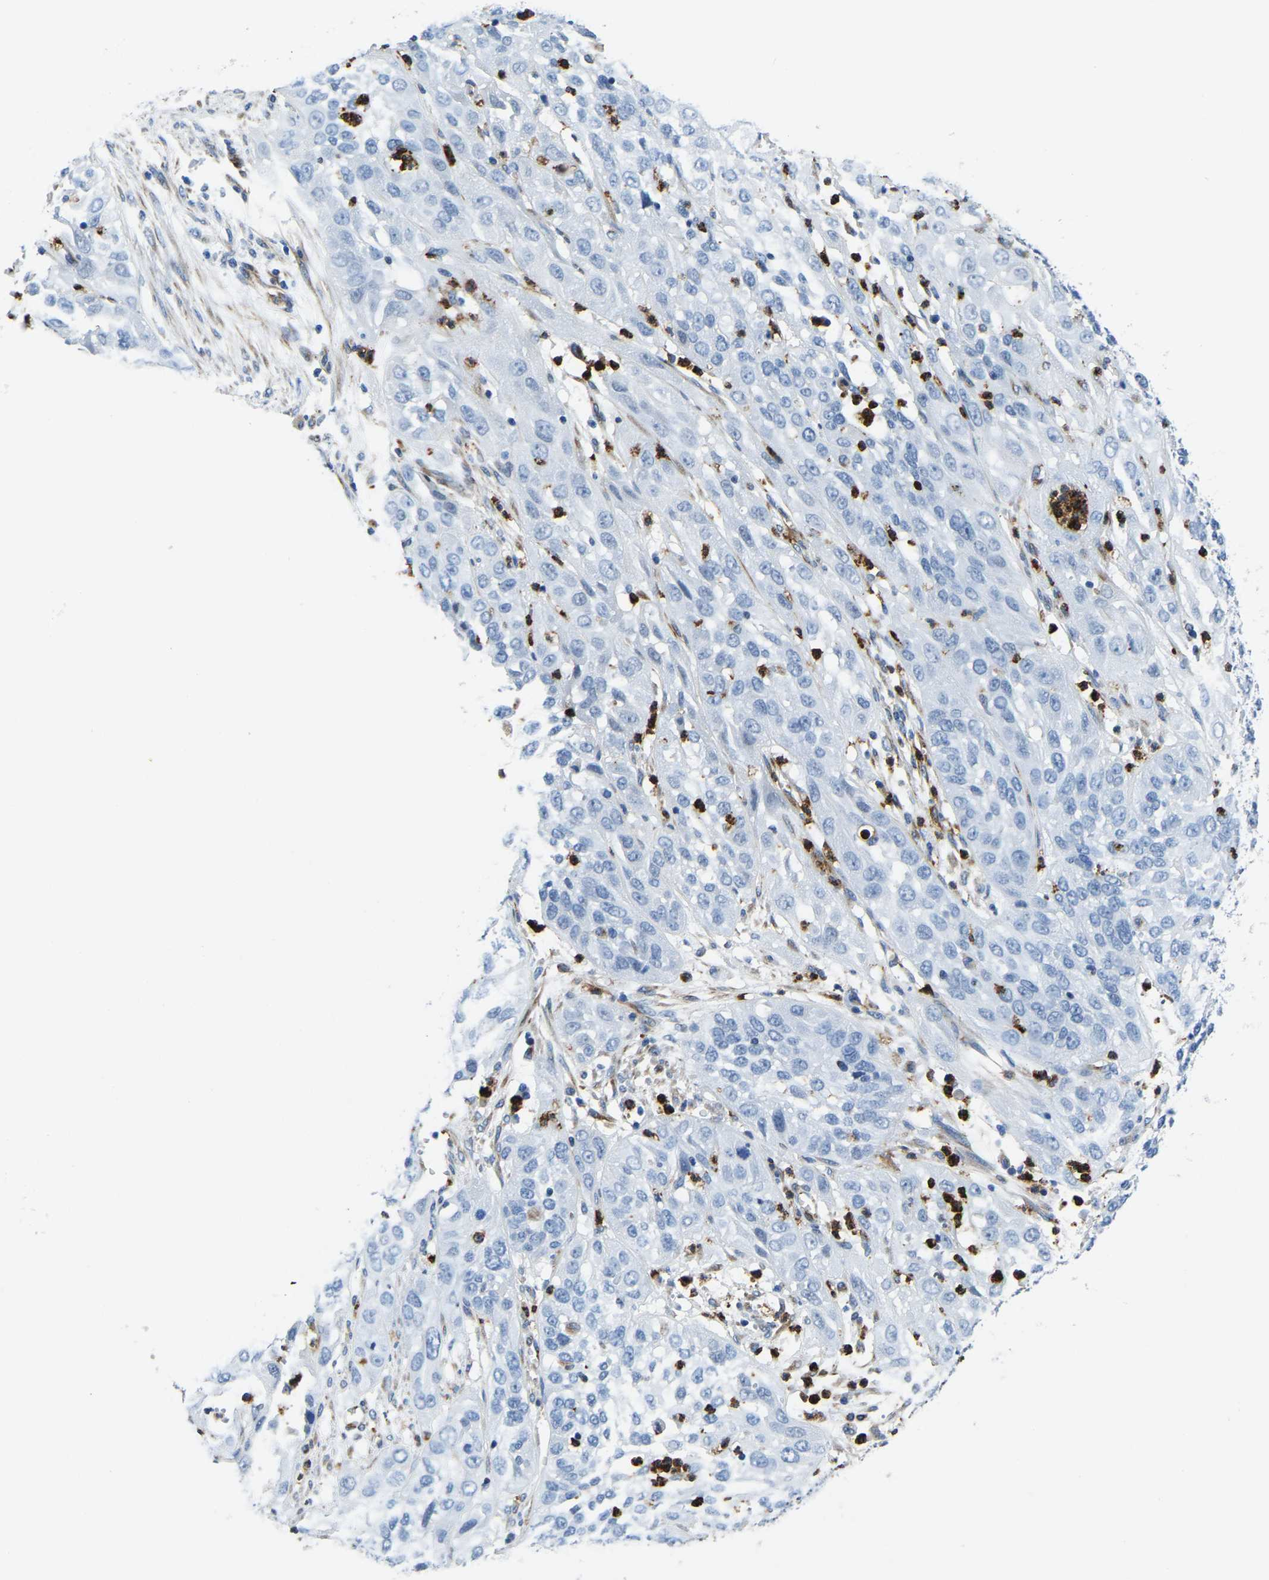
{"staining": {"intensity": "negative", "quantity": "none", "location": "none"}, "tissue": "cervical cancer", "cell_type": "Tumor cells", "image_type": "cancer", "snomed": [{"axis": "morphology", "description": "Squamous cell carcinoma, NOS"}, {"axis": "topography", "description": "Cervix"}], "caption": "This is a micrograph of immunohistochemistry staining of squamous cell carcinoma (cervical), which shows no positivity in tumor cells.", "gene": "MS4A3", "patient": {"sex": "female", "age": 32}}